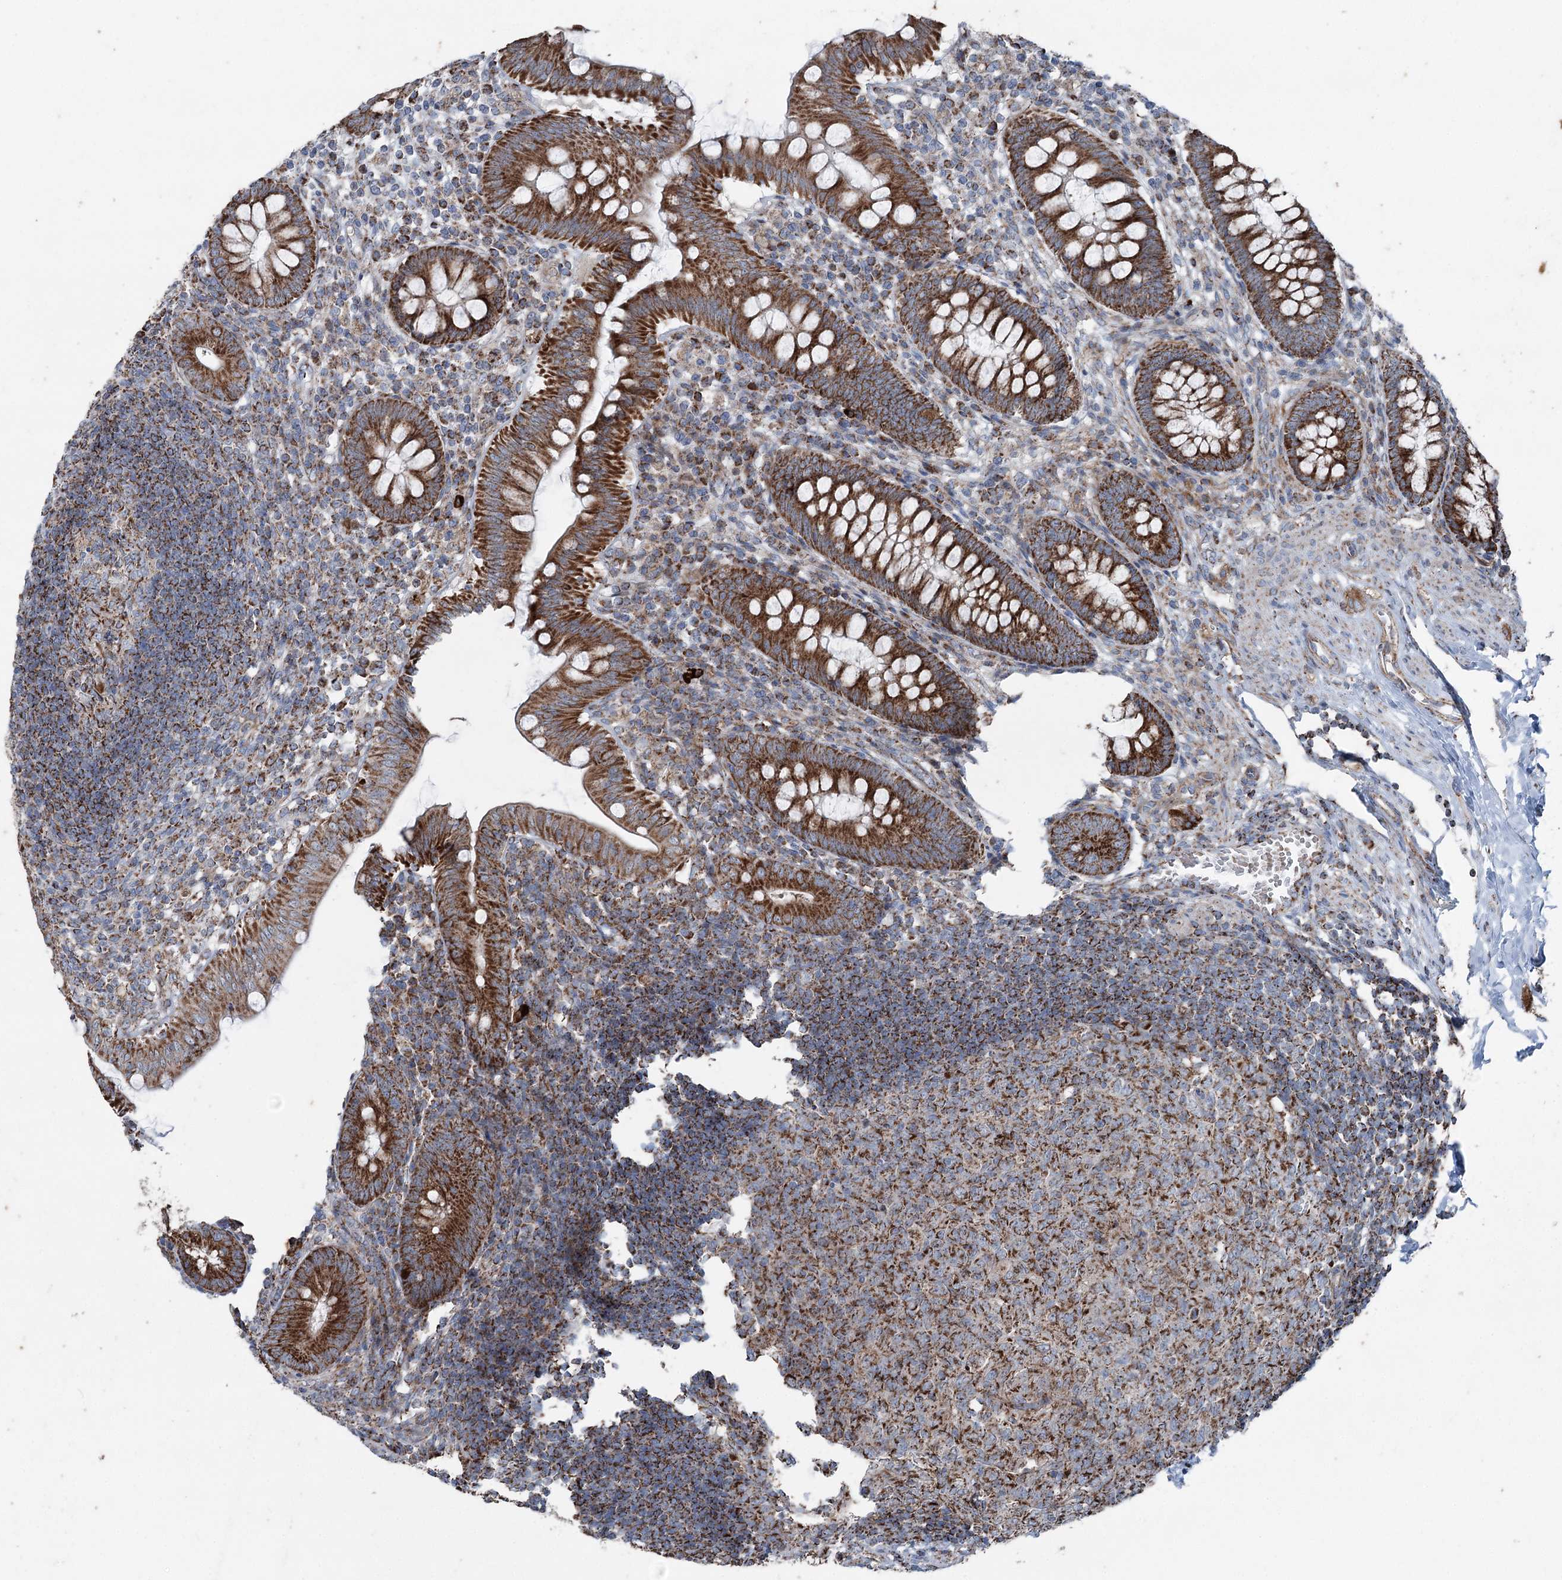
{"staining": {"intensity": "strong", "quantity": ">75%", "location": "cytoplasmic/membranous"}, "tissue": "appendix", "cell_type": "Glandular cells", "image_type": "normal", "snomed": [{"axis": "morphology", "description": "Normal tissue, NOS"}, {"axis": "topography", "description": "Appendix"}], "caption": "Protein expression analysis of normal appendix displays strong cytoplasmic/membranous expression in approximately >75% of glandular cells. (DAB (3,3'-diaminobenzidine) IHC, brown staining for protein, blue staining for nuclei).", "gene": "UCN3", "patient": {"sex": "male", "age": 14}}